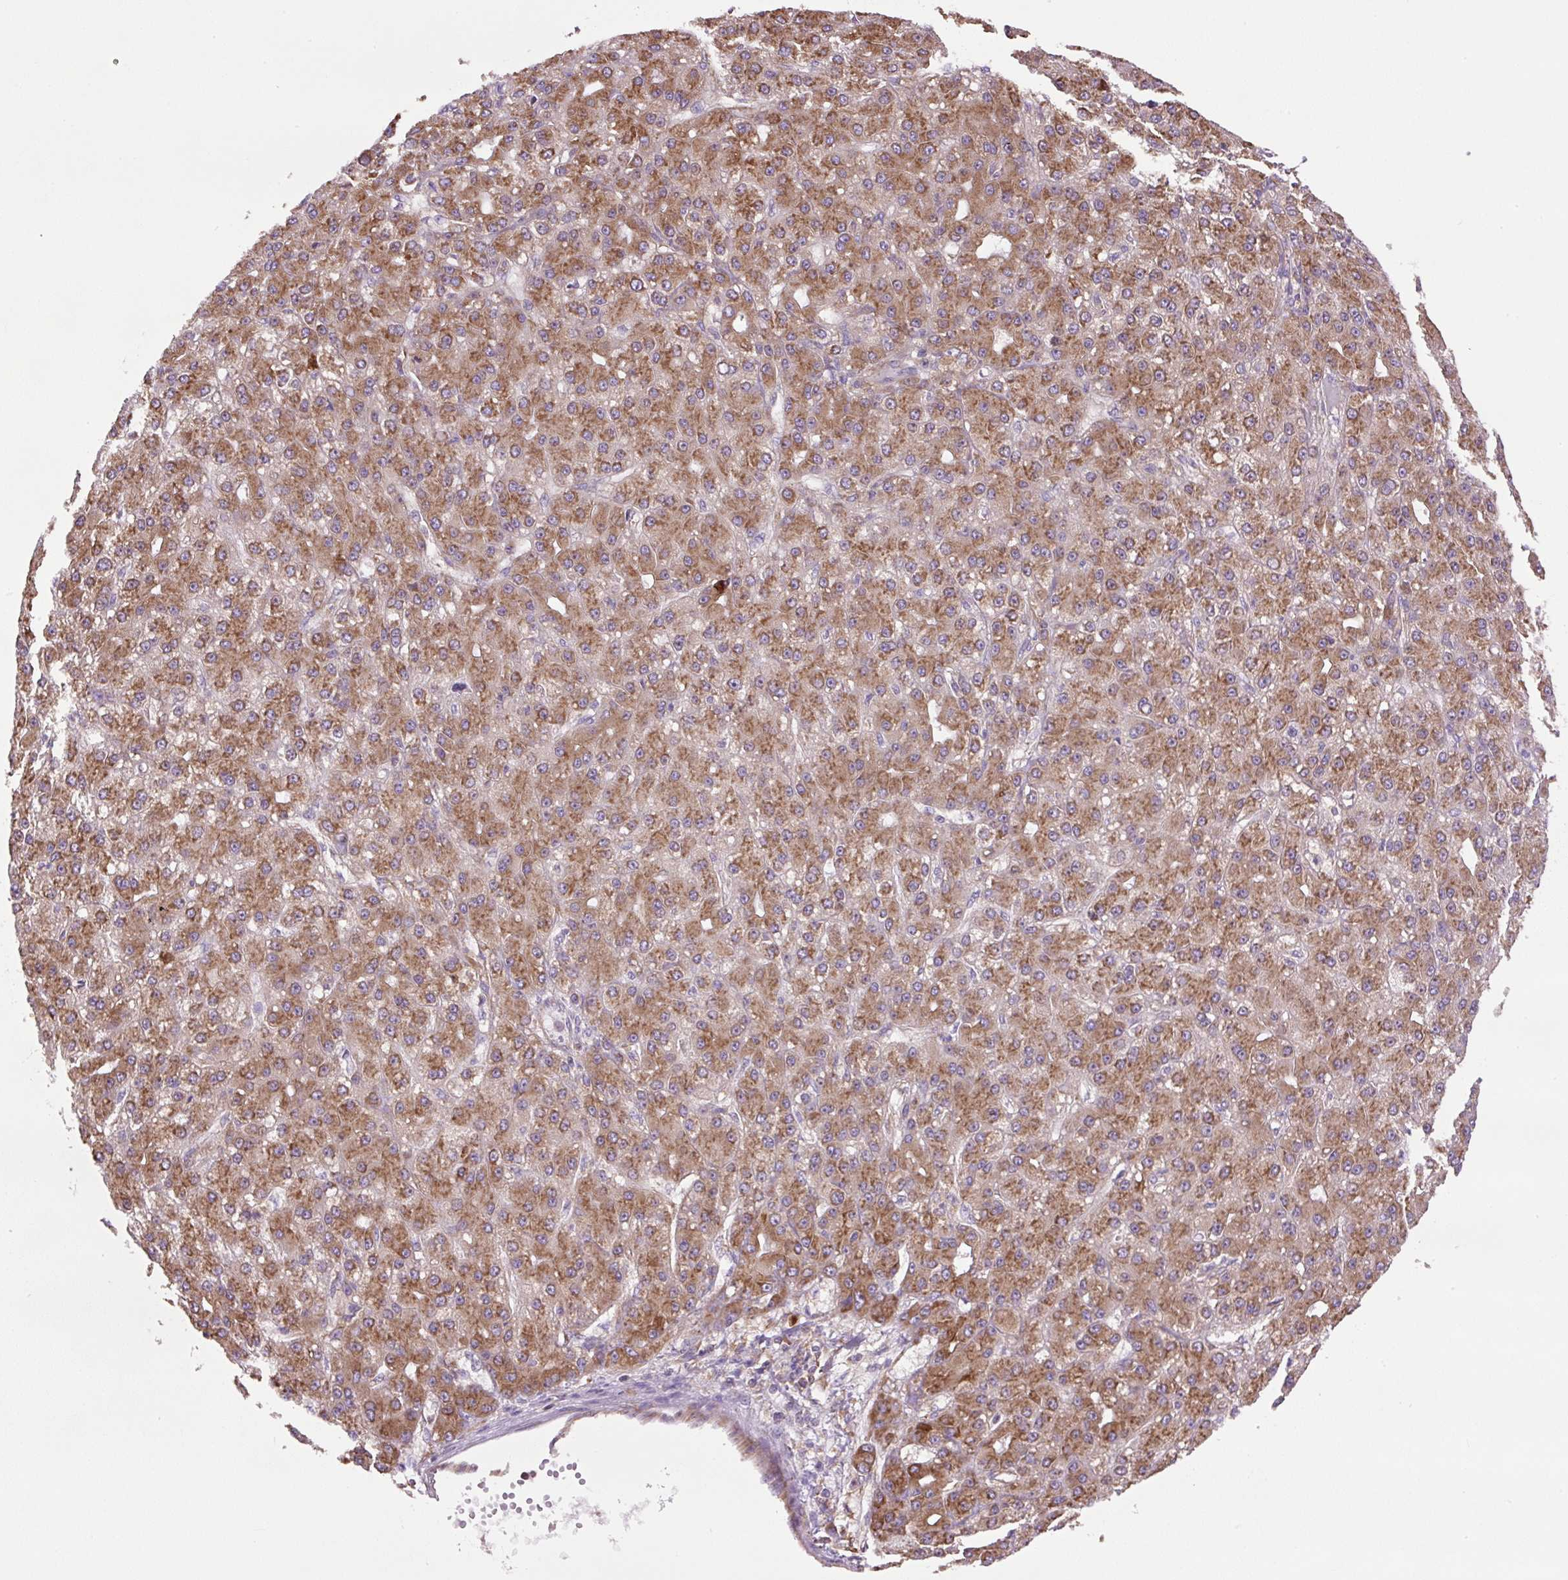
{"staining": {"intensity": "strong", "quantity": ">75%", "location": "cytoplasmic/membranous"}, "tissue": "liver cancer", "cell_type": "Tumor cells", "image_type": "cancer", "snomed": [{"axis": "morphology", "description": "Carcinoma, Hepatocellular, NOS"}, {"axis": "topography", "description": "Liver"}], "caption": "Immunohistochemical staining of human liver cancer shows high levels of strong cytoplasmic/membranous staining in about >75% of tumor cells.", "gene": "RPS23", "patient": {"sex": "male", "age": 67}}